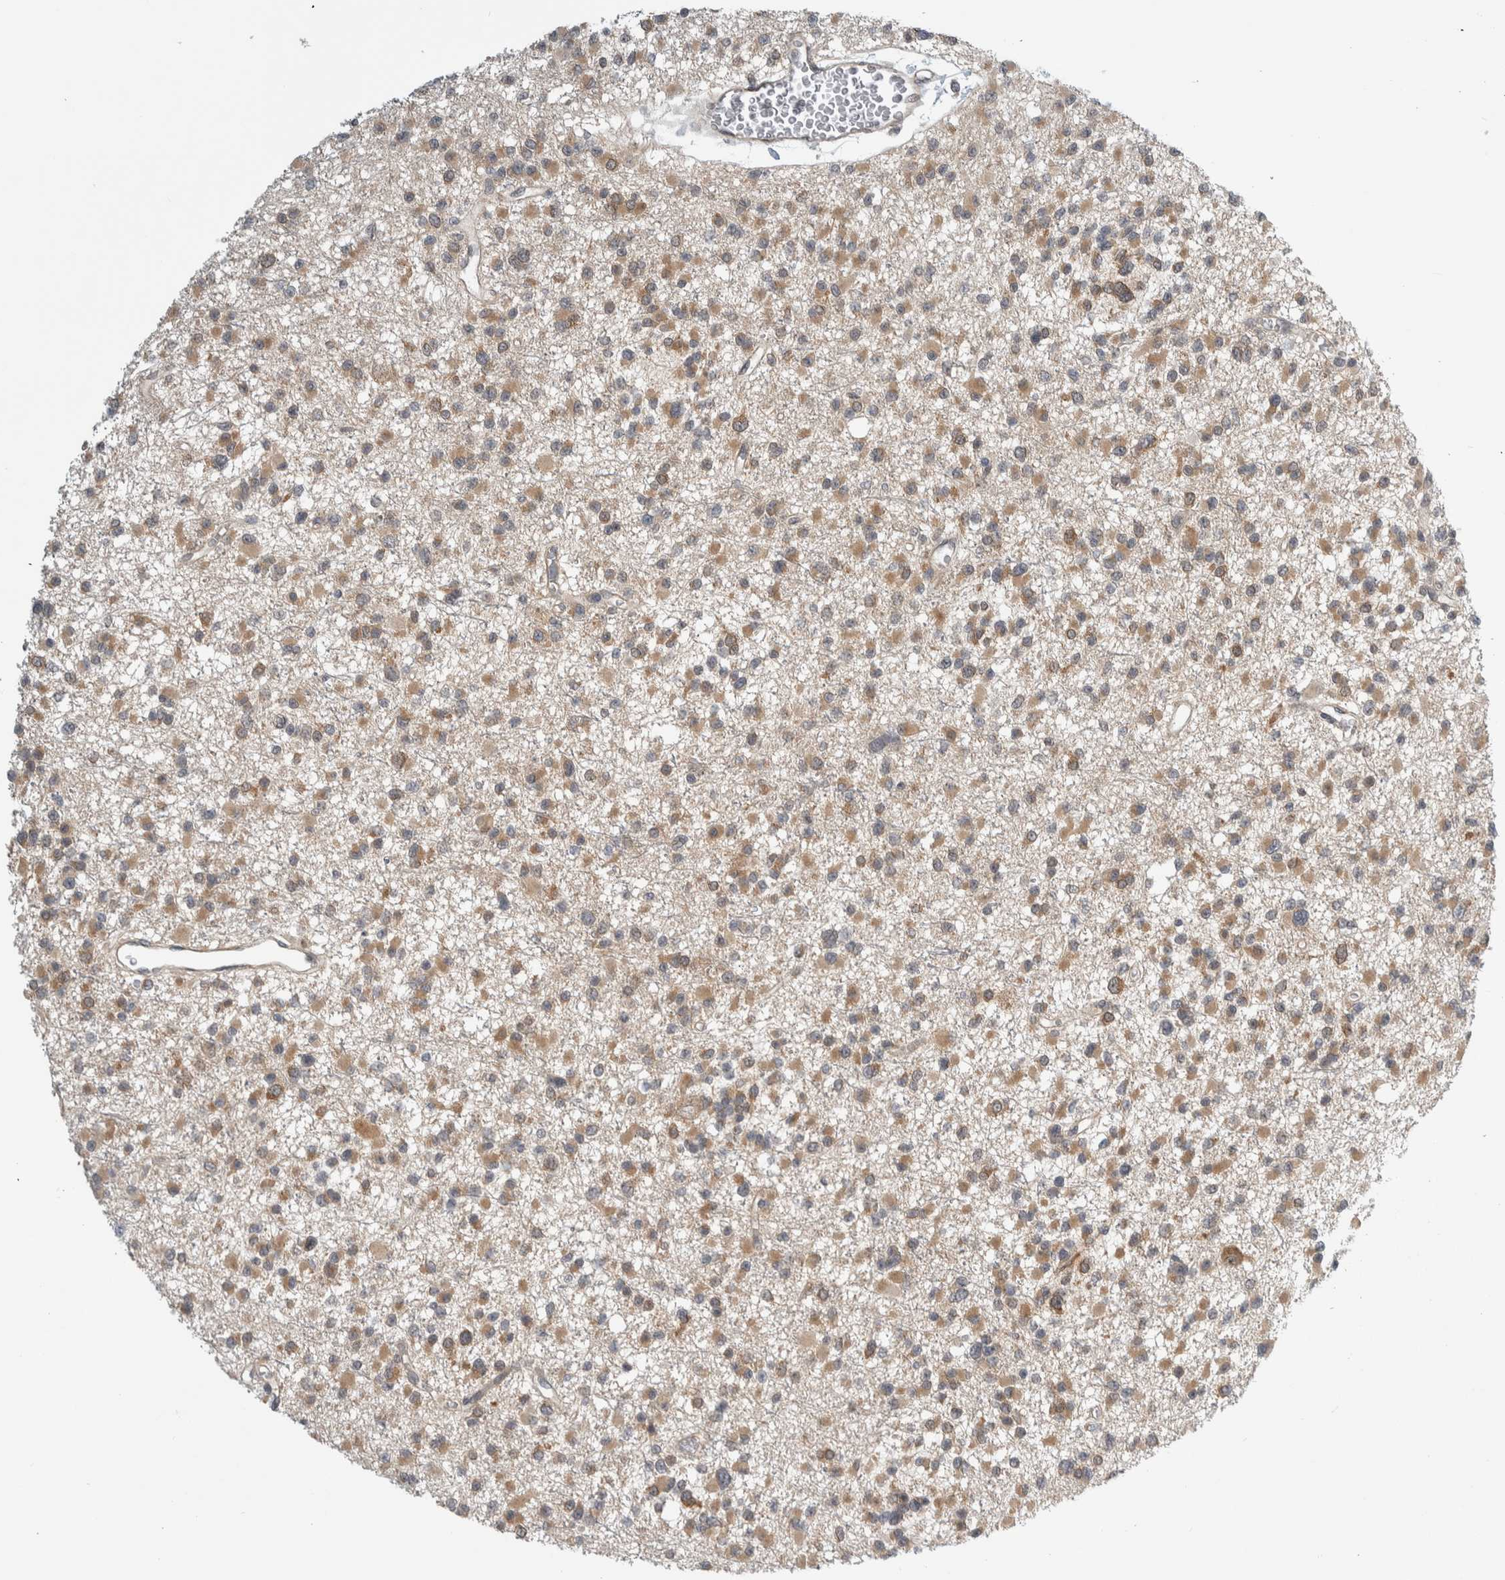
{"staining": {"intensity": "moderate", "quantity": ">75%", "location": "cytoplasmic/membranous"}, "tissue": "glioma", "cell_type": "Tumor cells", "image_type": "cancer", "snomed": [{"axis": "morphology", "description": "Glioma, malignant, Low grade"}, {"axis": "topography", "description": "Brain"}], "caption": "Protein staining by immunohistochemistry exhibits moderate cytoplasmic/membranous positivity in about >75% of tumor cells in glioma.", "gene": "CCDC43", "patient": {"sex": "female", "age": 22}}